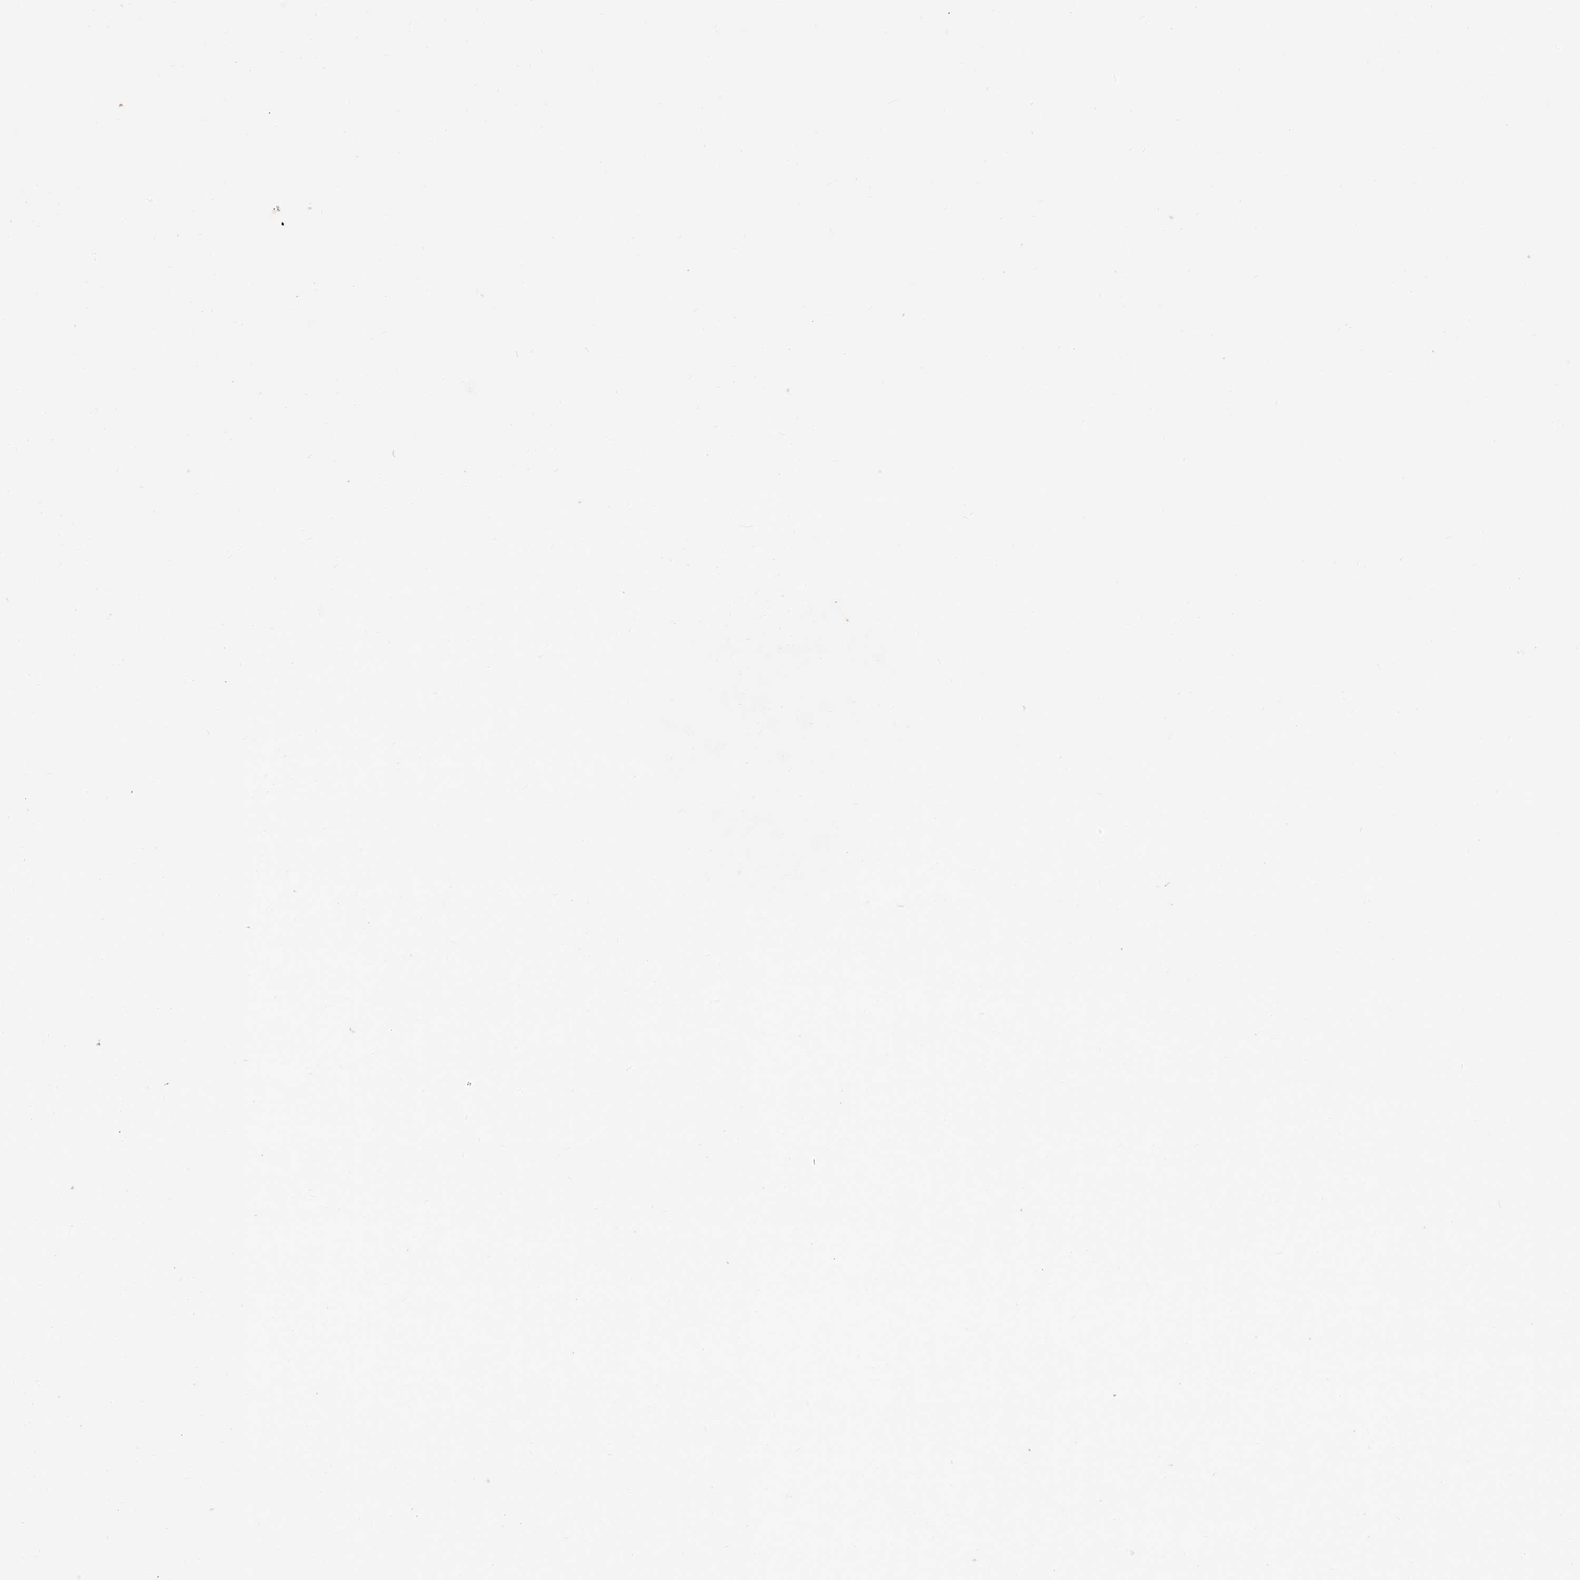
{"staining": {"intensity": "moderate", "quantity": "25%-75%", "location": "cytoplasmic/membranous"}, "tissue": "colorectal cancer", "cell_type": "Tumor cells", "image_type": "cancer", "snomed": [{"axis": "morphology", "description": "Adenocarcinoma, NOS"}, {"axis": "topography", "description": "Colon"}], "caption": "Colorectal adenocarcinoma was stained to show a protein in brown. There is medium levels of moderate cytoplasmic/membranous expression in about 25%-75% of tumor cells. Immunohistochemistry stains the protein of interest in brown and the nuclei are stained blue.", "gene": "USF3", "patient": {"sex": "female", "age": 66}}